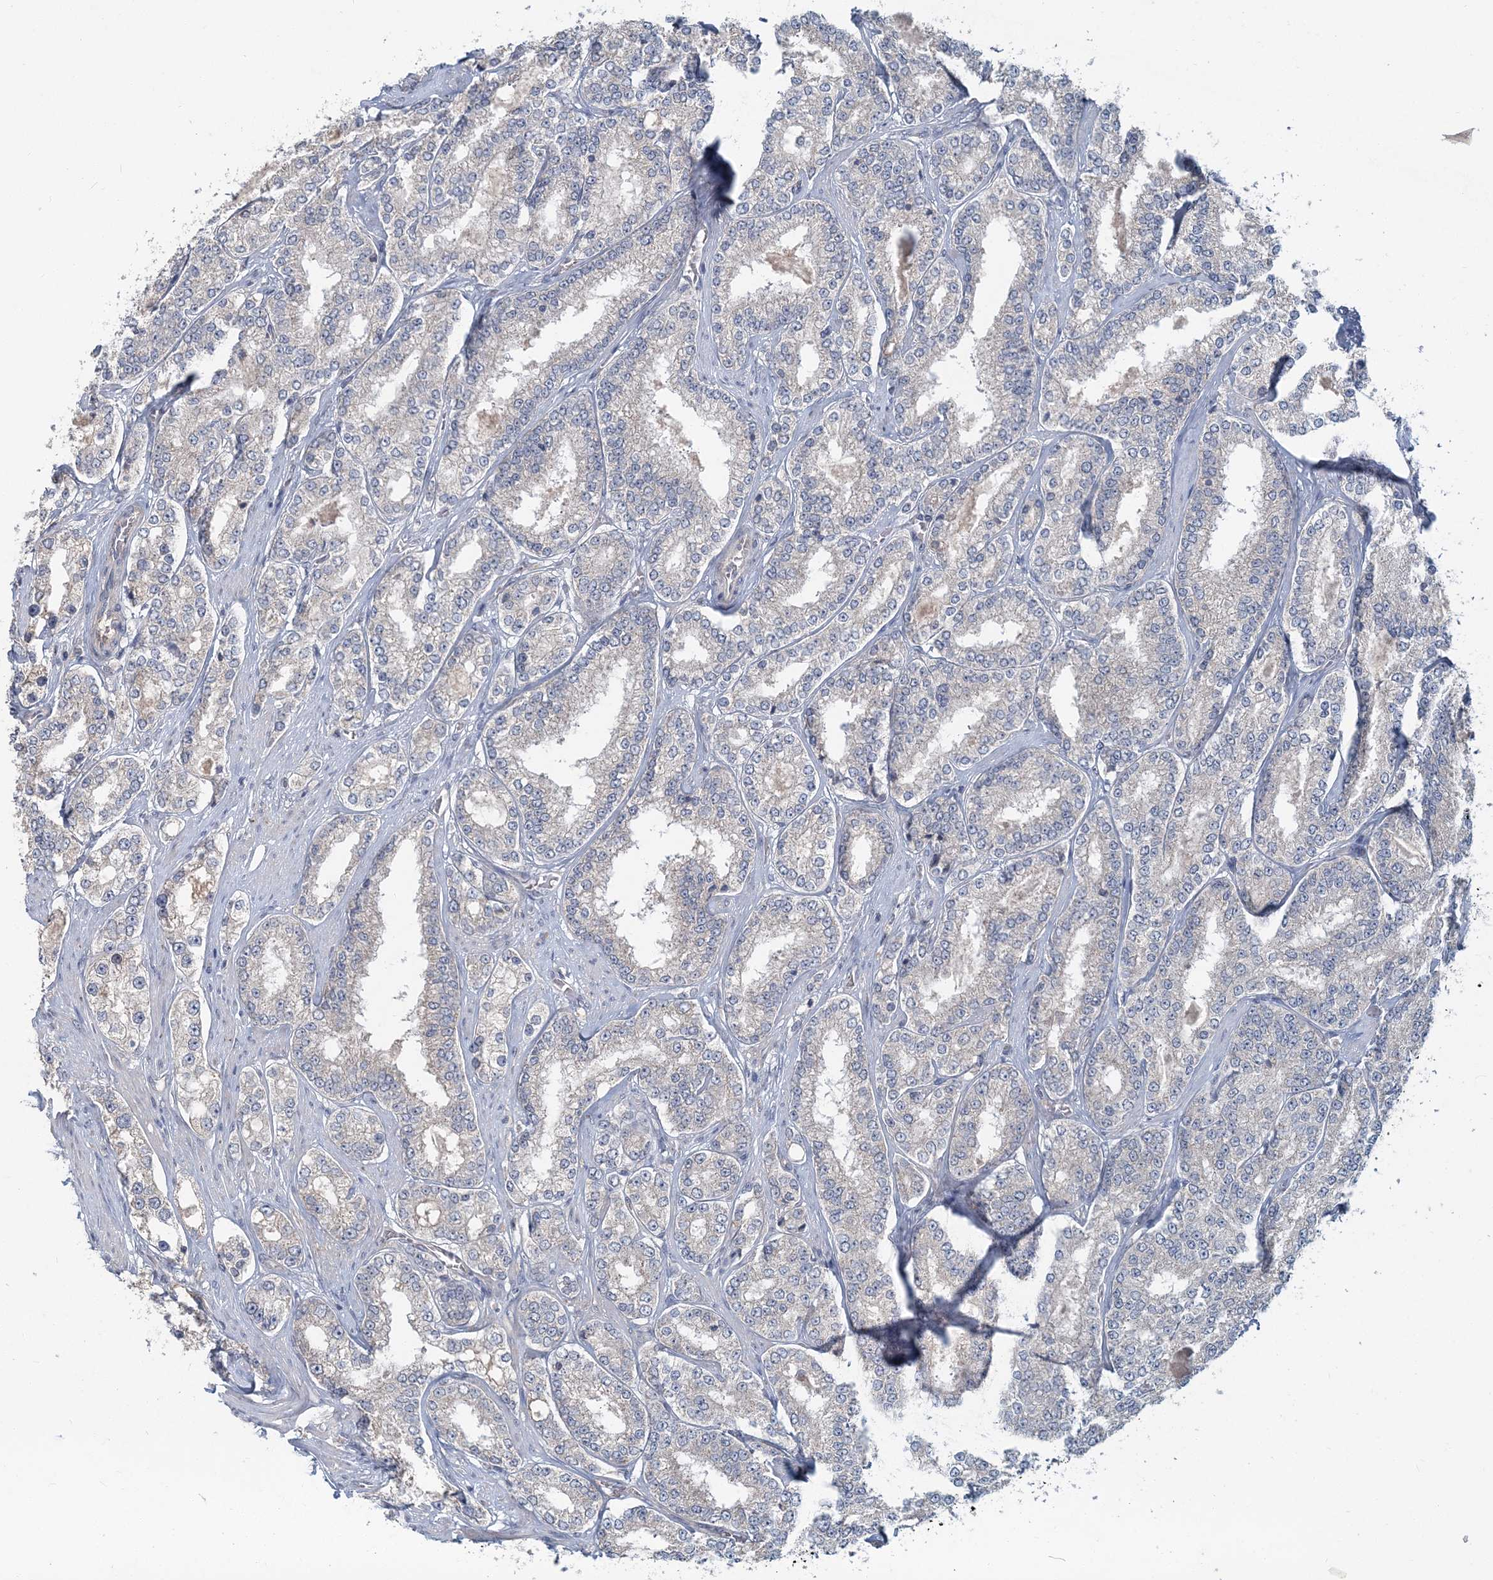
{"staining": {"intensity": "weak", "quantity": "<25%", "location": "cytoplasmic/membranous"}, "tissue": "prostate cancer", "cell_type": "Tumor cells", "image_type": "cancer", "snomed": [{"axis": "morphology", "description": "Normal tissue, NOS"}, {"axis": "morphology", "description": "Adenocarcinoma, High grade"}, {"axis": "topography", "description": "Prostate"}], "caption": "Tumor cells are negative for protein expression in human adenocarcinoma (high-grade) (prostate).", "gene": "RNF25", "patient": {"sex": "male", "age": 83}}